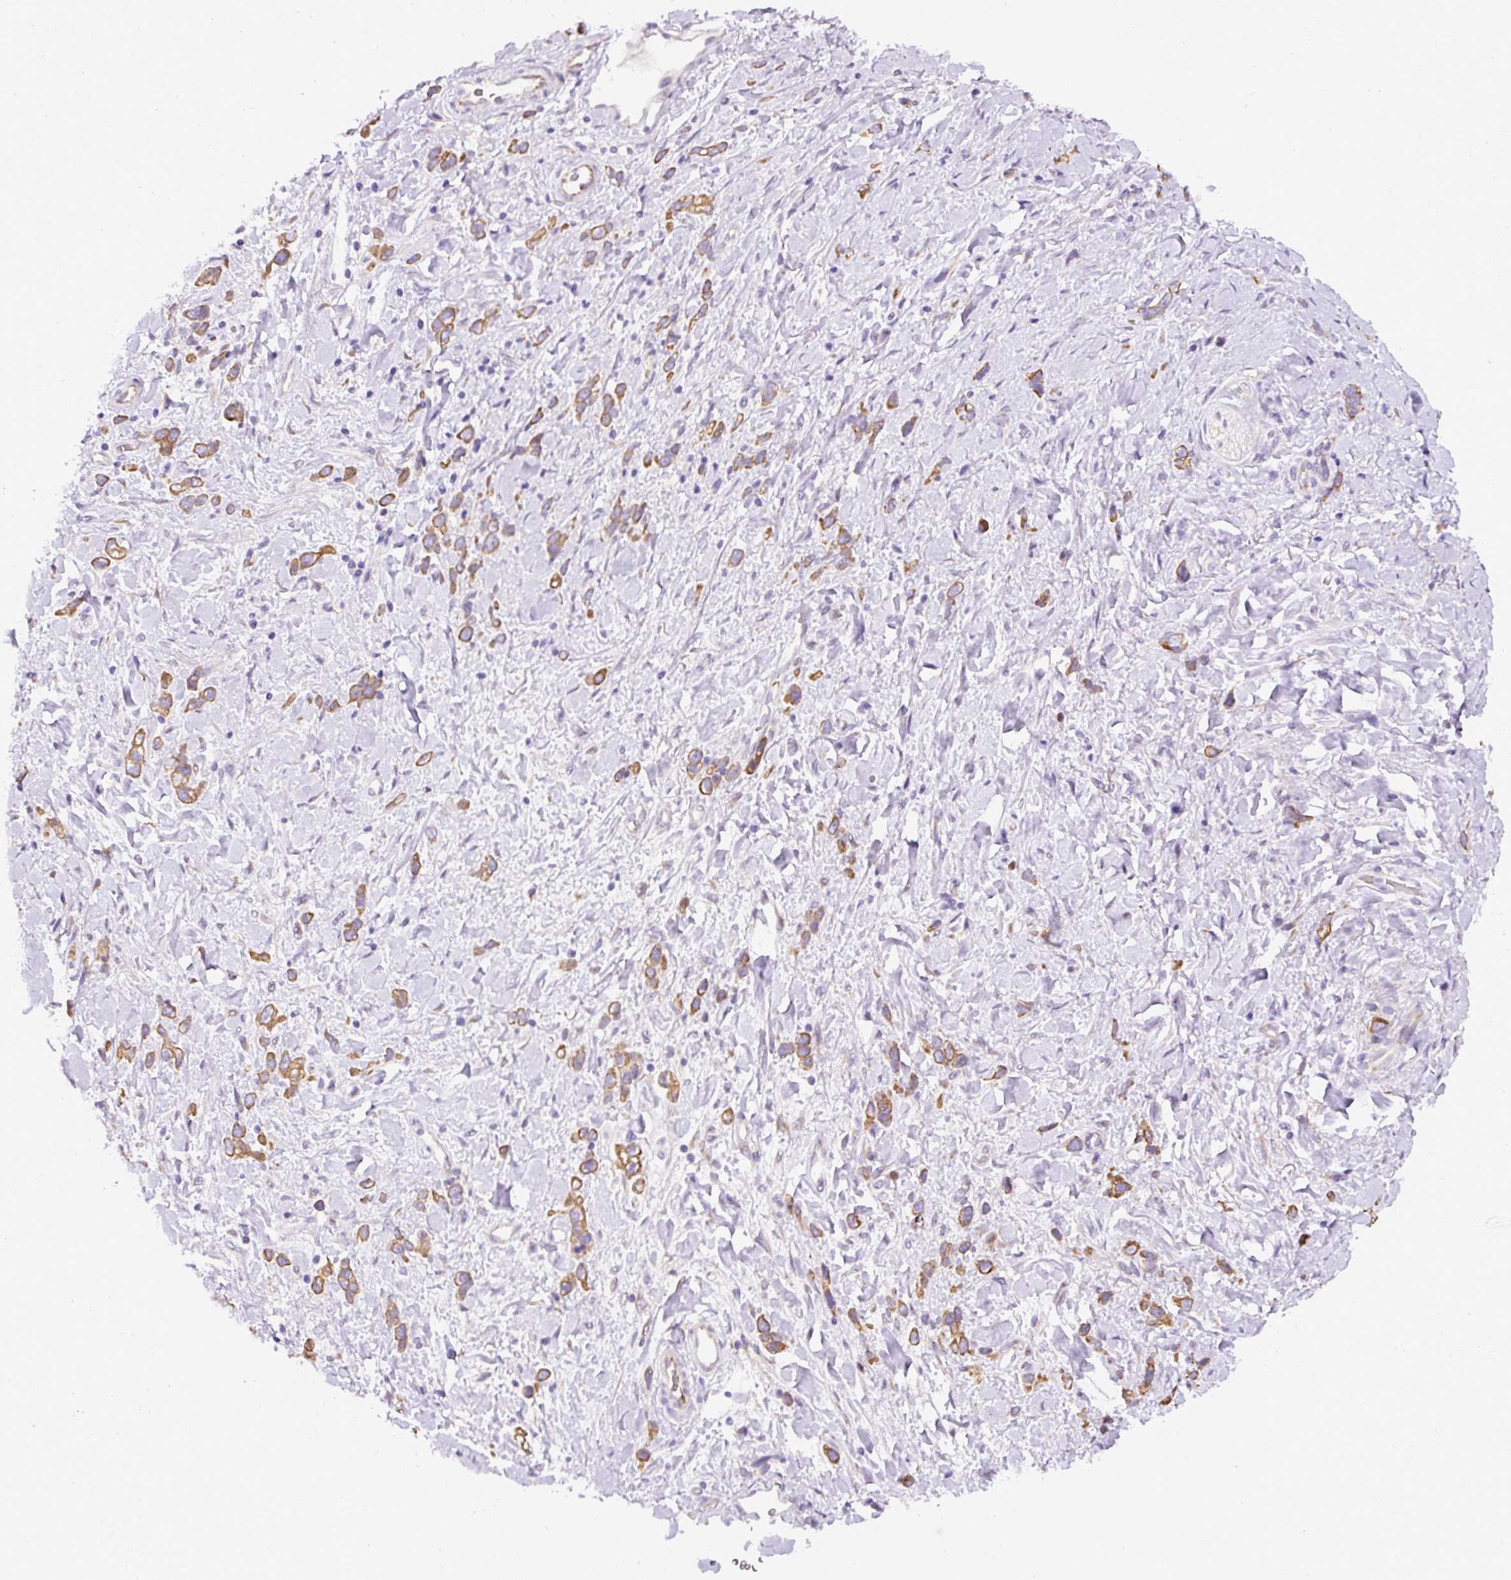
{"staining": {"intensity": "moderate", "quantity": ">75%", "location": "cytoplasmic/membranous"}, "tissue": "stomach cancer", "cell_type": "Tumor cells", "image_type": "cancer", "snomed": [{"axis": "morphology", "description": "Adenocarcinoma, NOS"}, {"axis": "topography", "description": "Stomach"}], "caption": "An image of human stomach adenocarcinoma stained for a protein shows moderate cytoplasmic/membranous brown staining in tumor cells. The staining was performed using DAB to visualize the protein expression in brown, while the nuclei were stained in blue with hematoxylin (Magnification: 20x).", "gene": "FAM149A", "patient": {"sex": "female", "age": 65}}